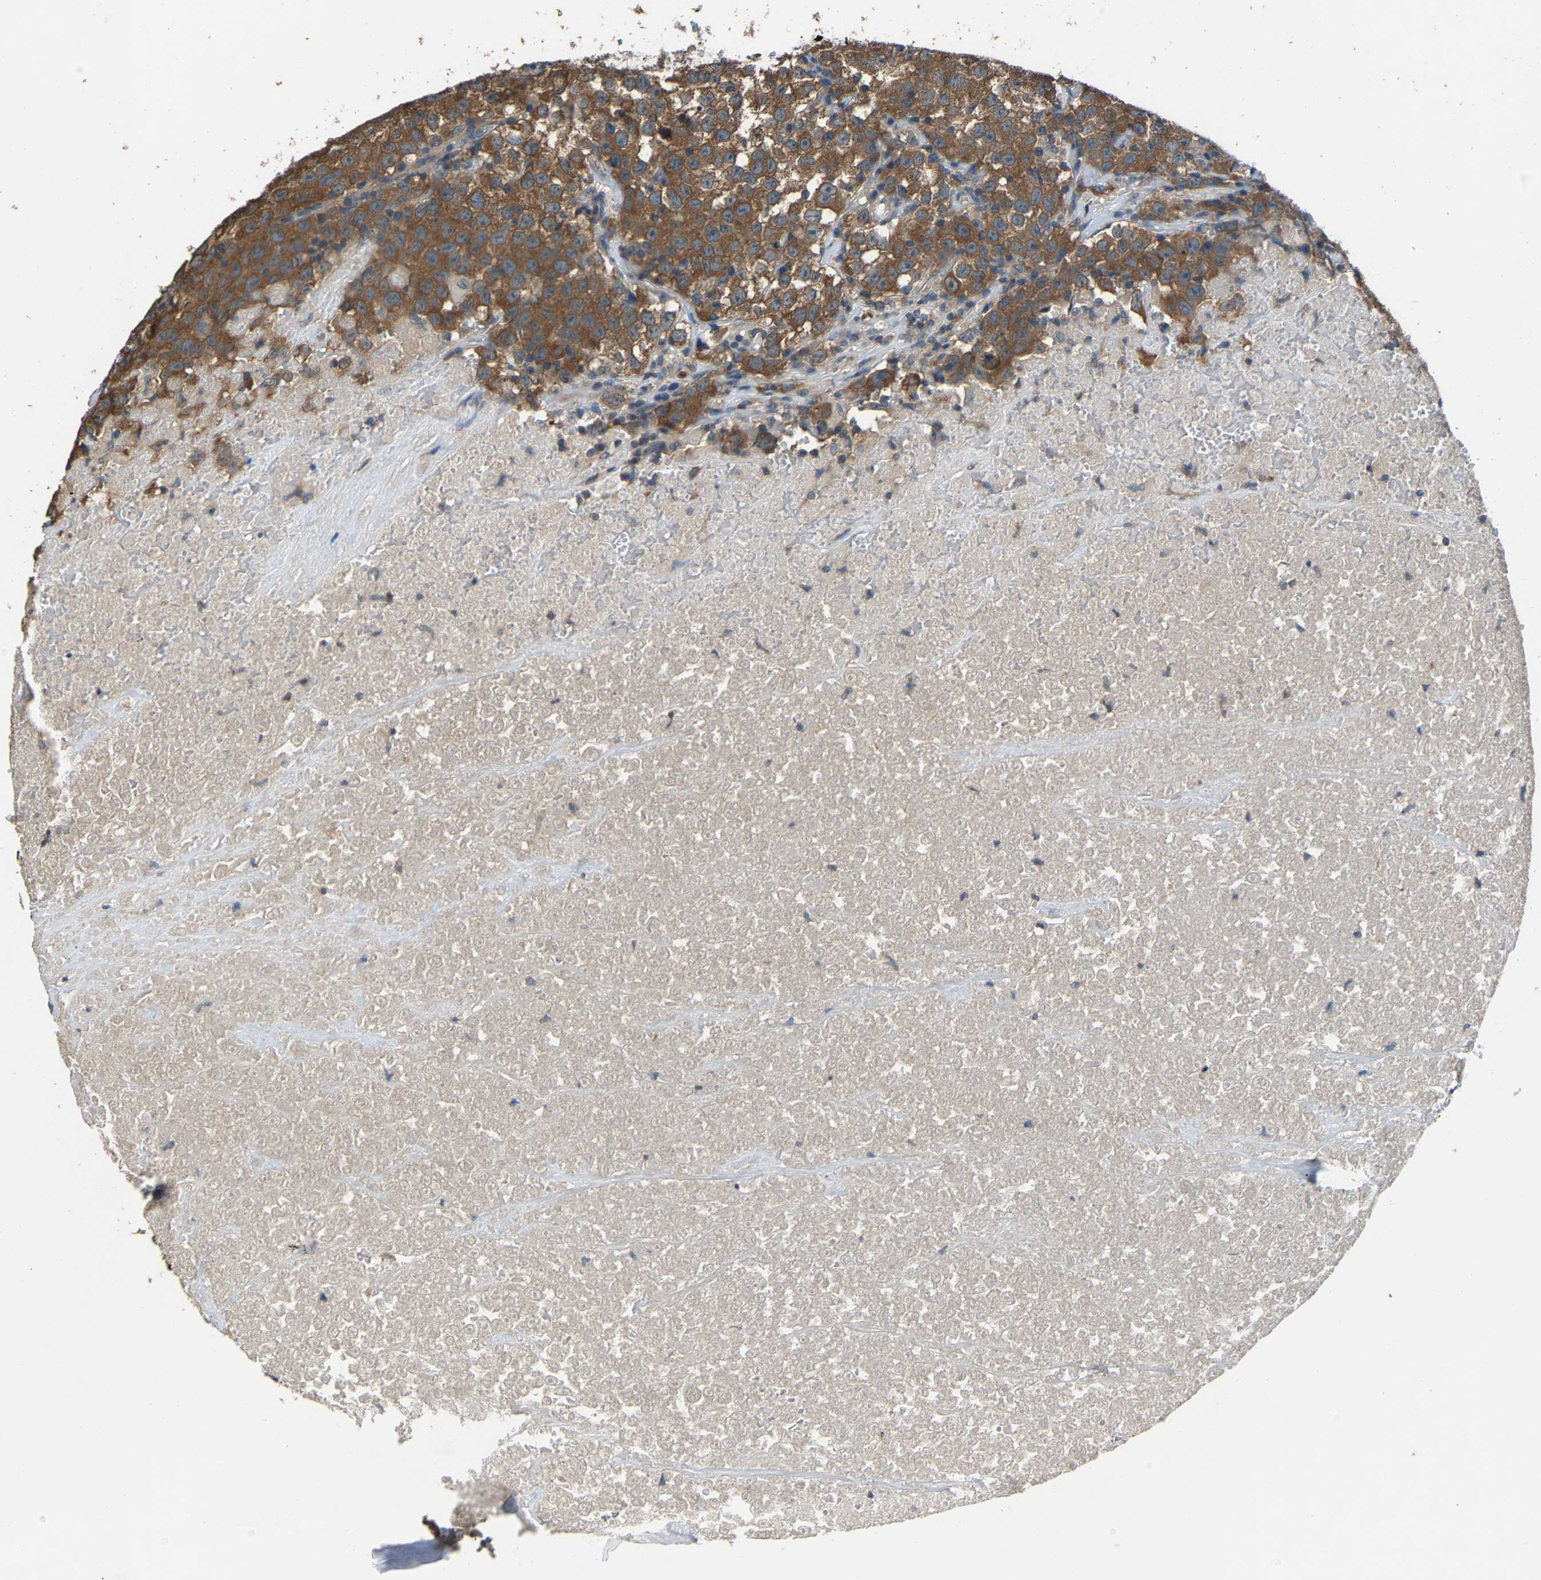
{"staining": {"intensity": "moderate", "quantity": ">75%", "location": "cytoplasmic/membranous"}, "tissue": "testis cancer", "cell_type": "Tumor cells", "image_type": "cancer", "snomed": [{"axis": "morphology", "description": "Seminoma, NOS"}, {"axis": "topography", "description": "Testis"}], "caption": "The photomicrograph shows staining of testis seminoma, revealing moderate cytoplasmic/membranous protein expression (brown color) within tumor cells.", "gene": "ABCC9", "patient": {"sex": "male", "age": 22}}